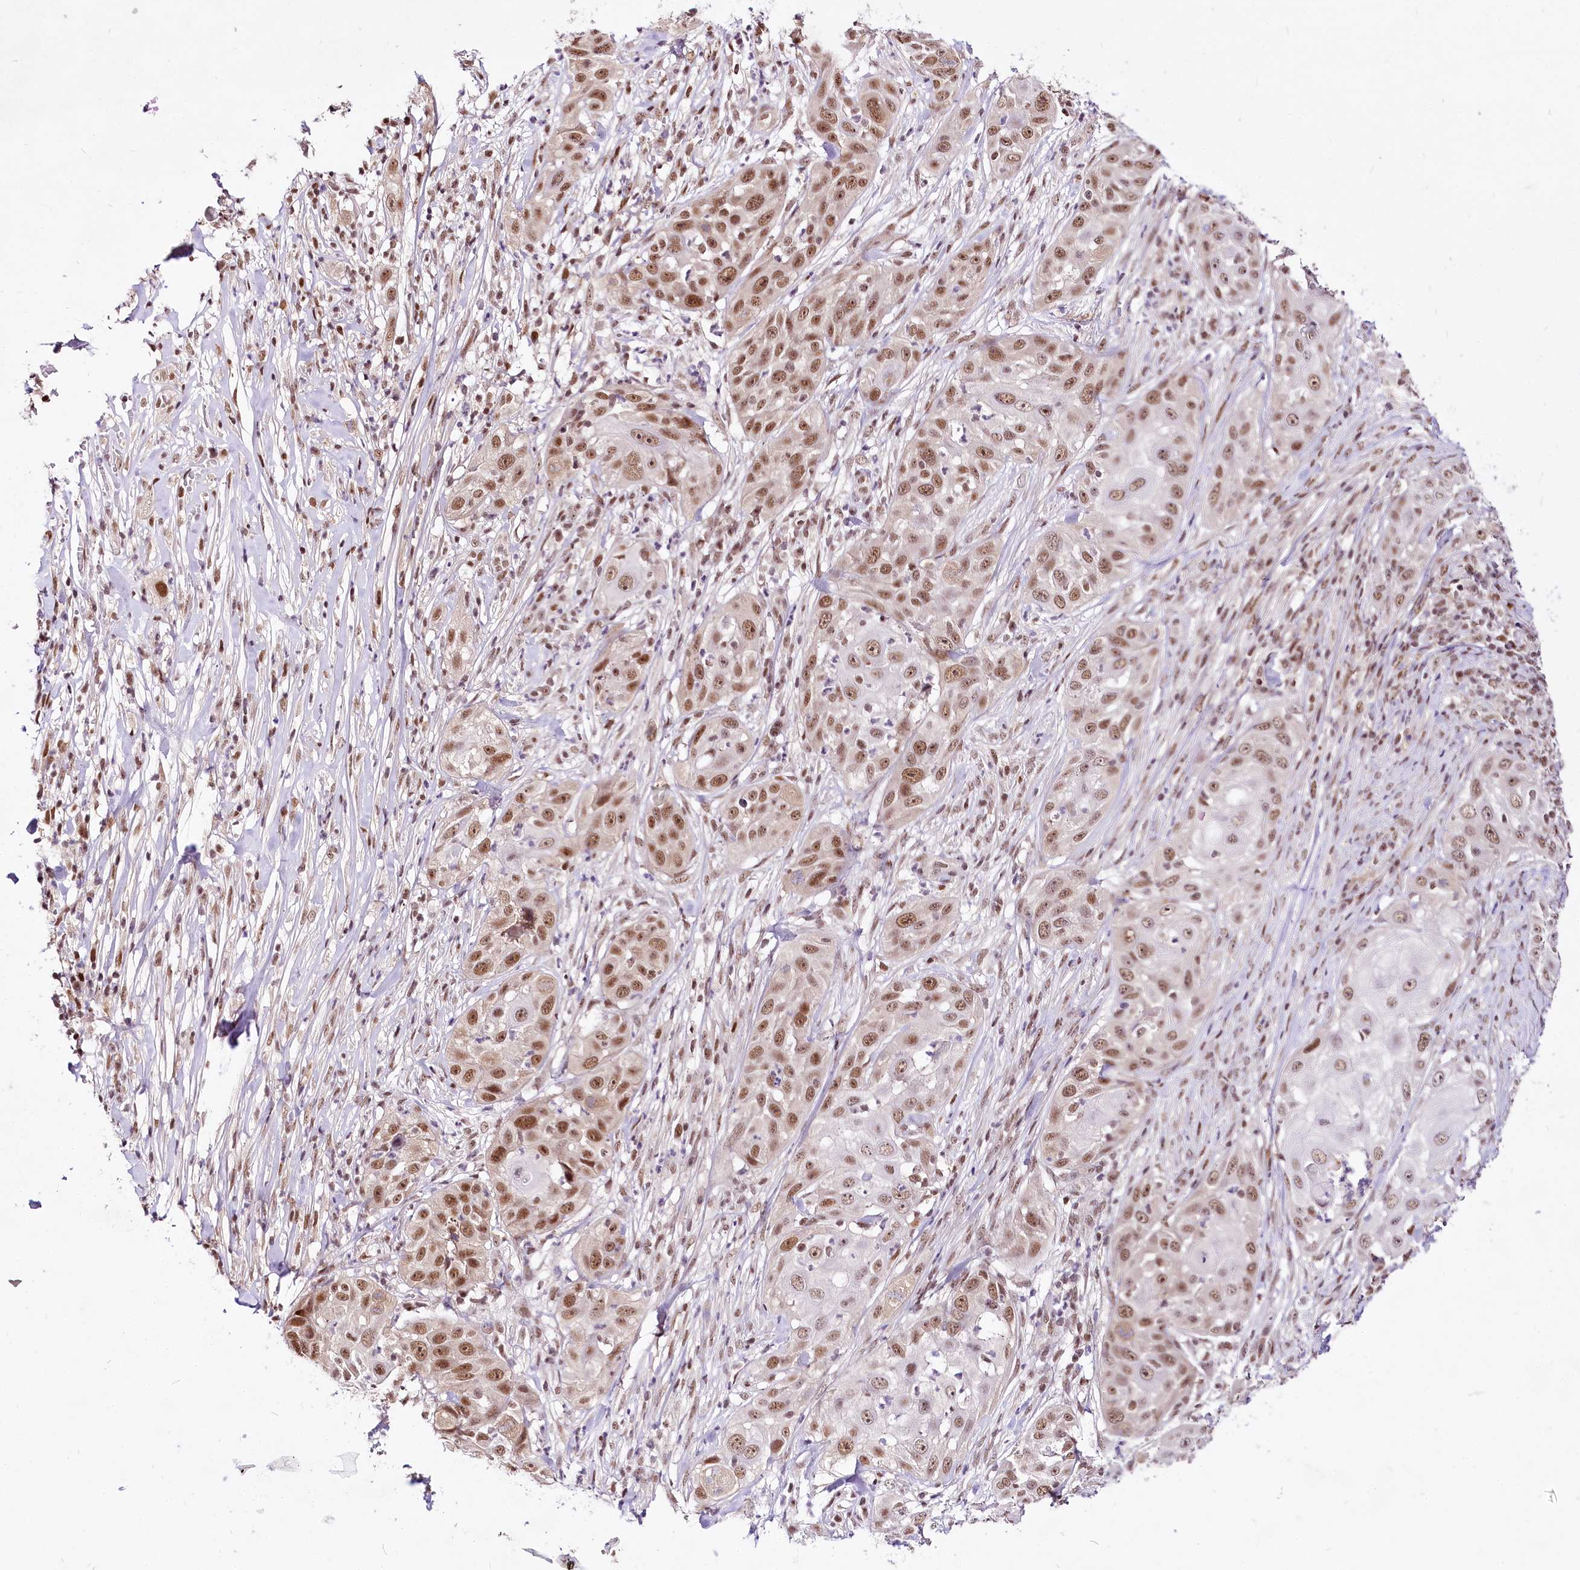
{"staining": {"intensity": "moderate", "quantity": ">75%", "location": "nuclear"}, "tissue": "skin cancer", "cell_type": "Tumor cells", "image_type": "cancer", "snomed": [{"axis": "morphology", "description": "Squamous cell carcinoma, NOS"}, {"axis": "topography", "description": "Skin"}], "caption": "Skin squamous cell carcinoma stained with a protein marker exhibits moderate staining in tumor cells.", "gene": "POLA2", "patient": {"sex": "female", "age": 44}}